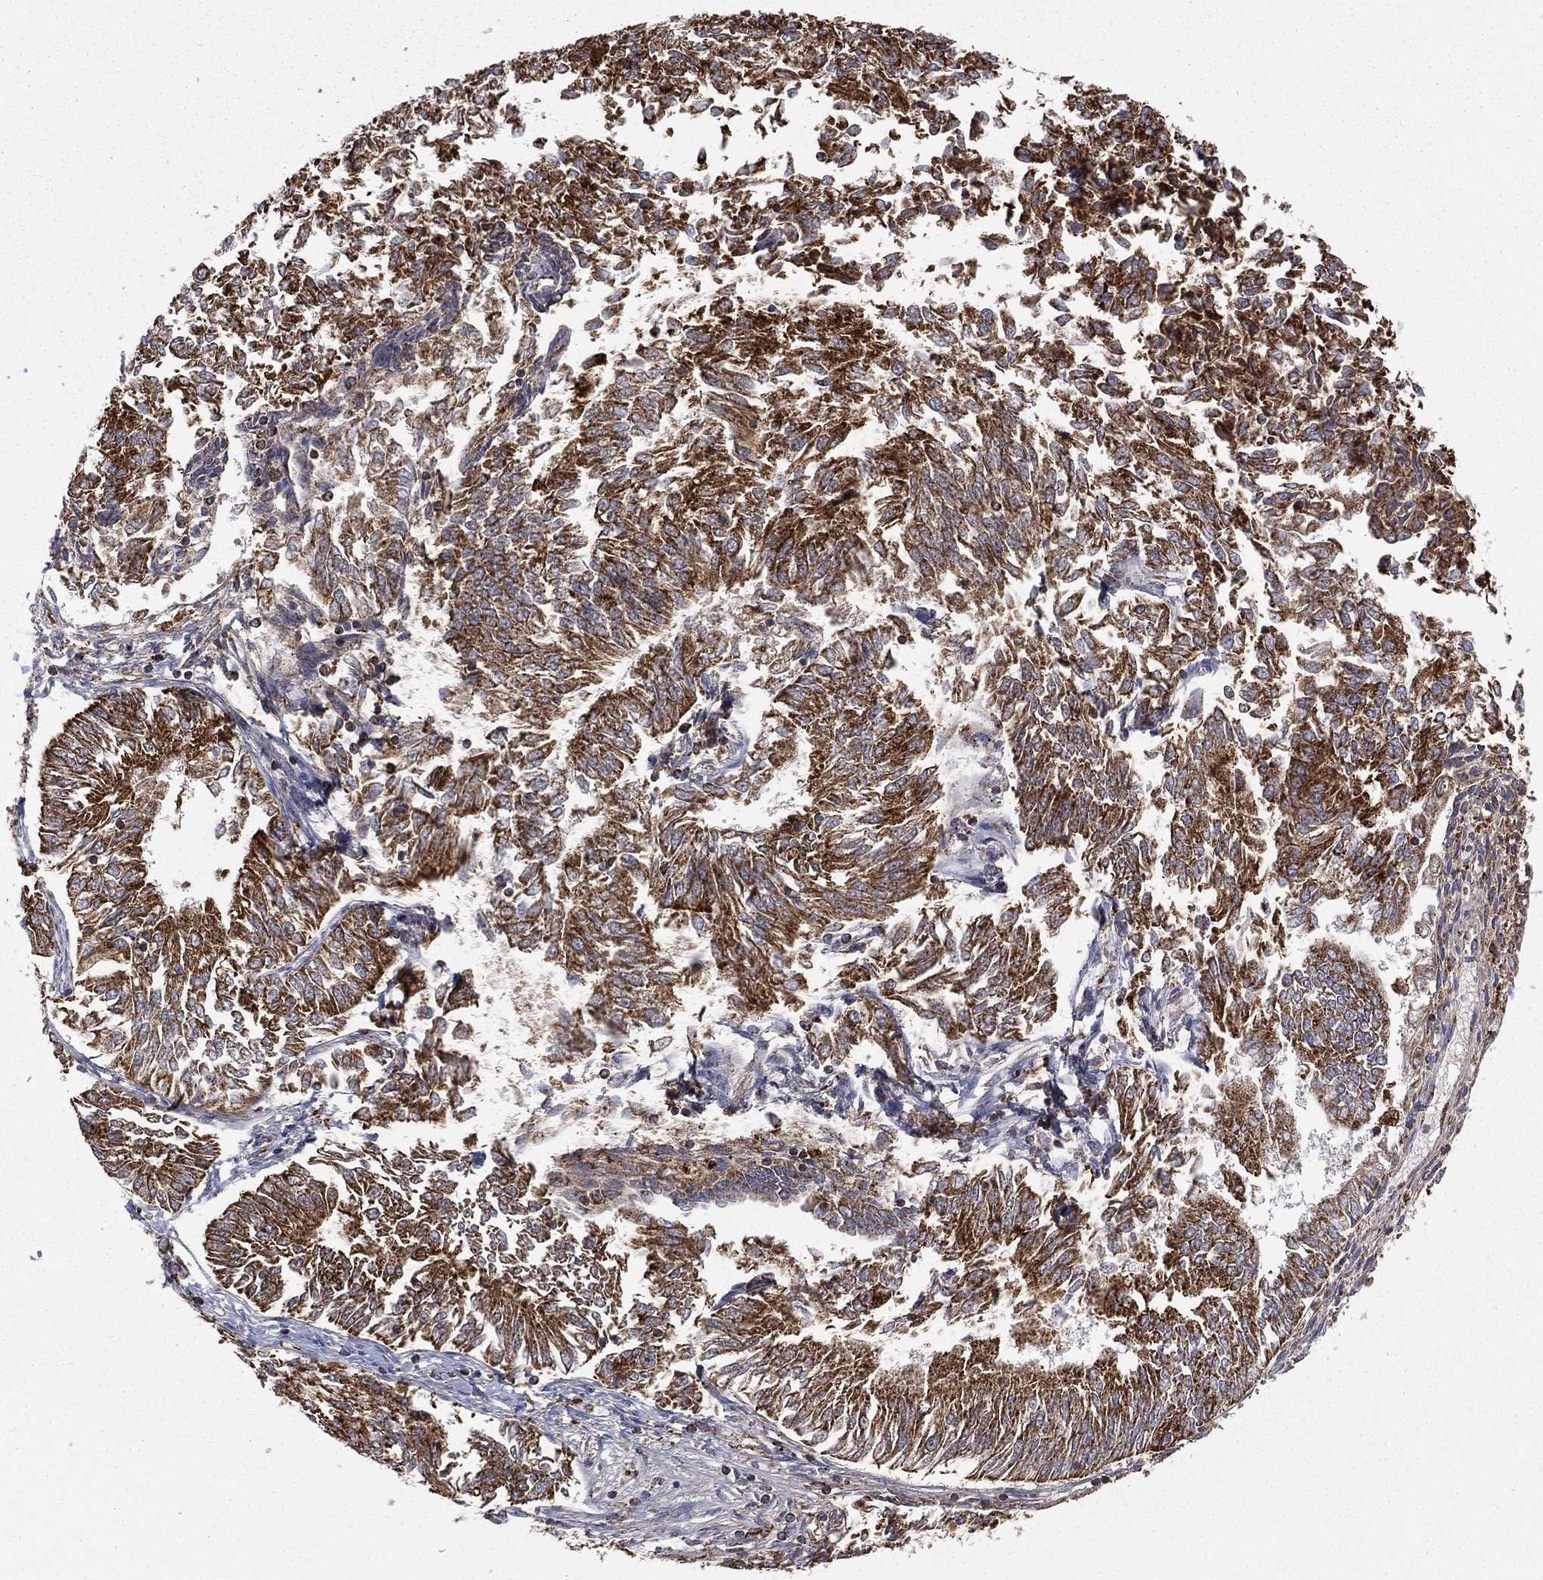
{"staining": {"intensity": "strong", "quantity": ">75%", "location": "cytoplasmic/membranous"}, "tissue": "endometrial cancer", "cell_type": "Tumor cells", "image_type": "cancer", "snomed": [{"axis": "morphology", "description": "Adenocarcinoma, NOS"}, {"axis": "topography", "description": "Endometrium"}], "caption": "Protein expression analysis of human endometrial adenocarcinoma reveals strong cytoplasmic/membranous expression in about >75% of tumor cells. (Stains: DAB in brown, nuclei in blue, Microscopy: brightfield microscopy at high magnification).", "gene": "RIN3", "patient": {"sex": "female", "age": 58}}